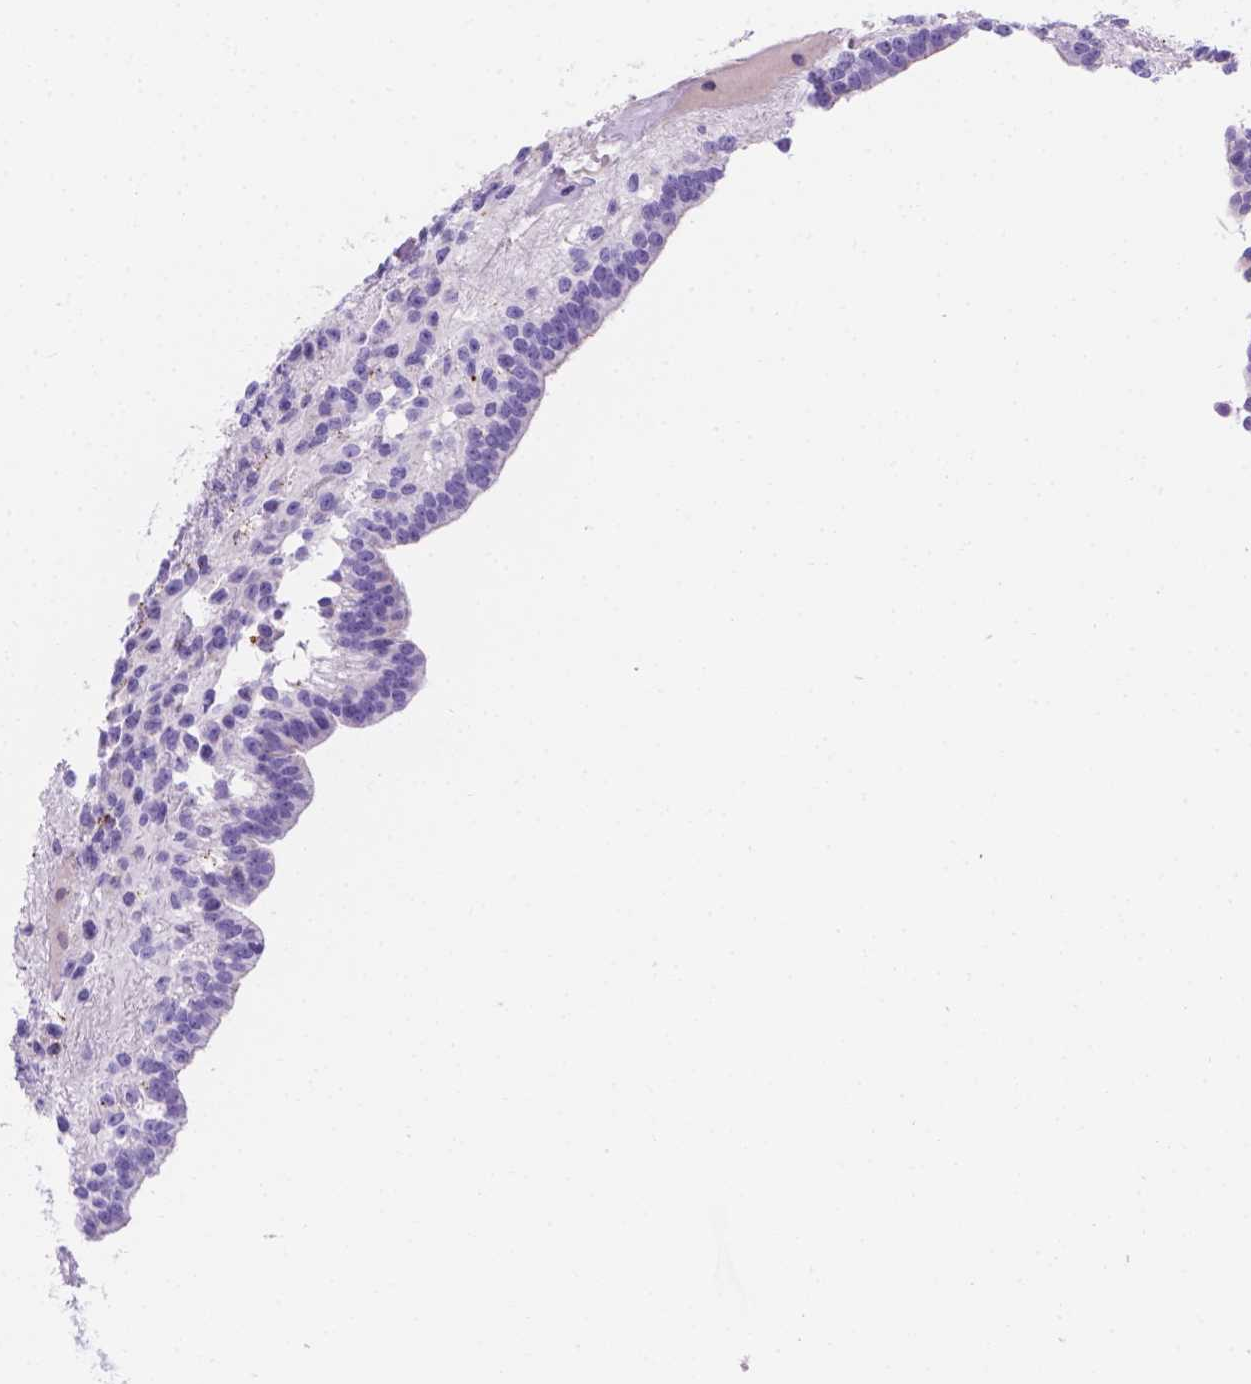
{"staining": {"intensity": "negative", "quantity": "none", "location": "none"}, "tissue": "glioma", "cell_type": "Tumor cells", "image_type": "cancer", "snomed": [{"axis": "morphology", "description": "Glioma, malignant, Low grade"}, {"axis": "topography", "description": "Brain"}], "caption": "An immunohistochemistry photomicrograph of glioma is shown. There is no staining in tumor cells of glioma.", "gene": "MLN", "patient": {"sex": "male", "age": 31}}